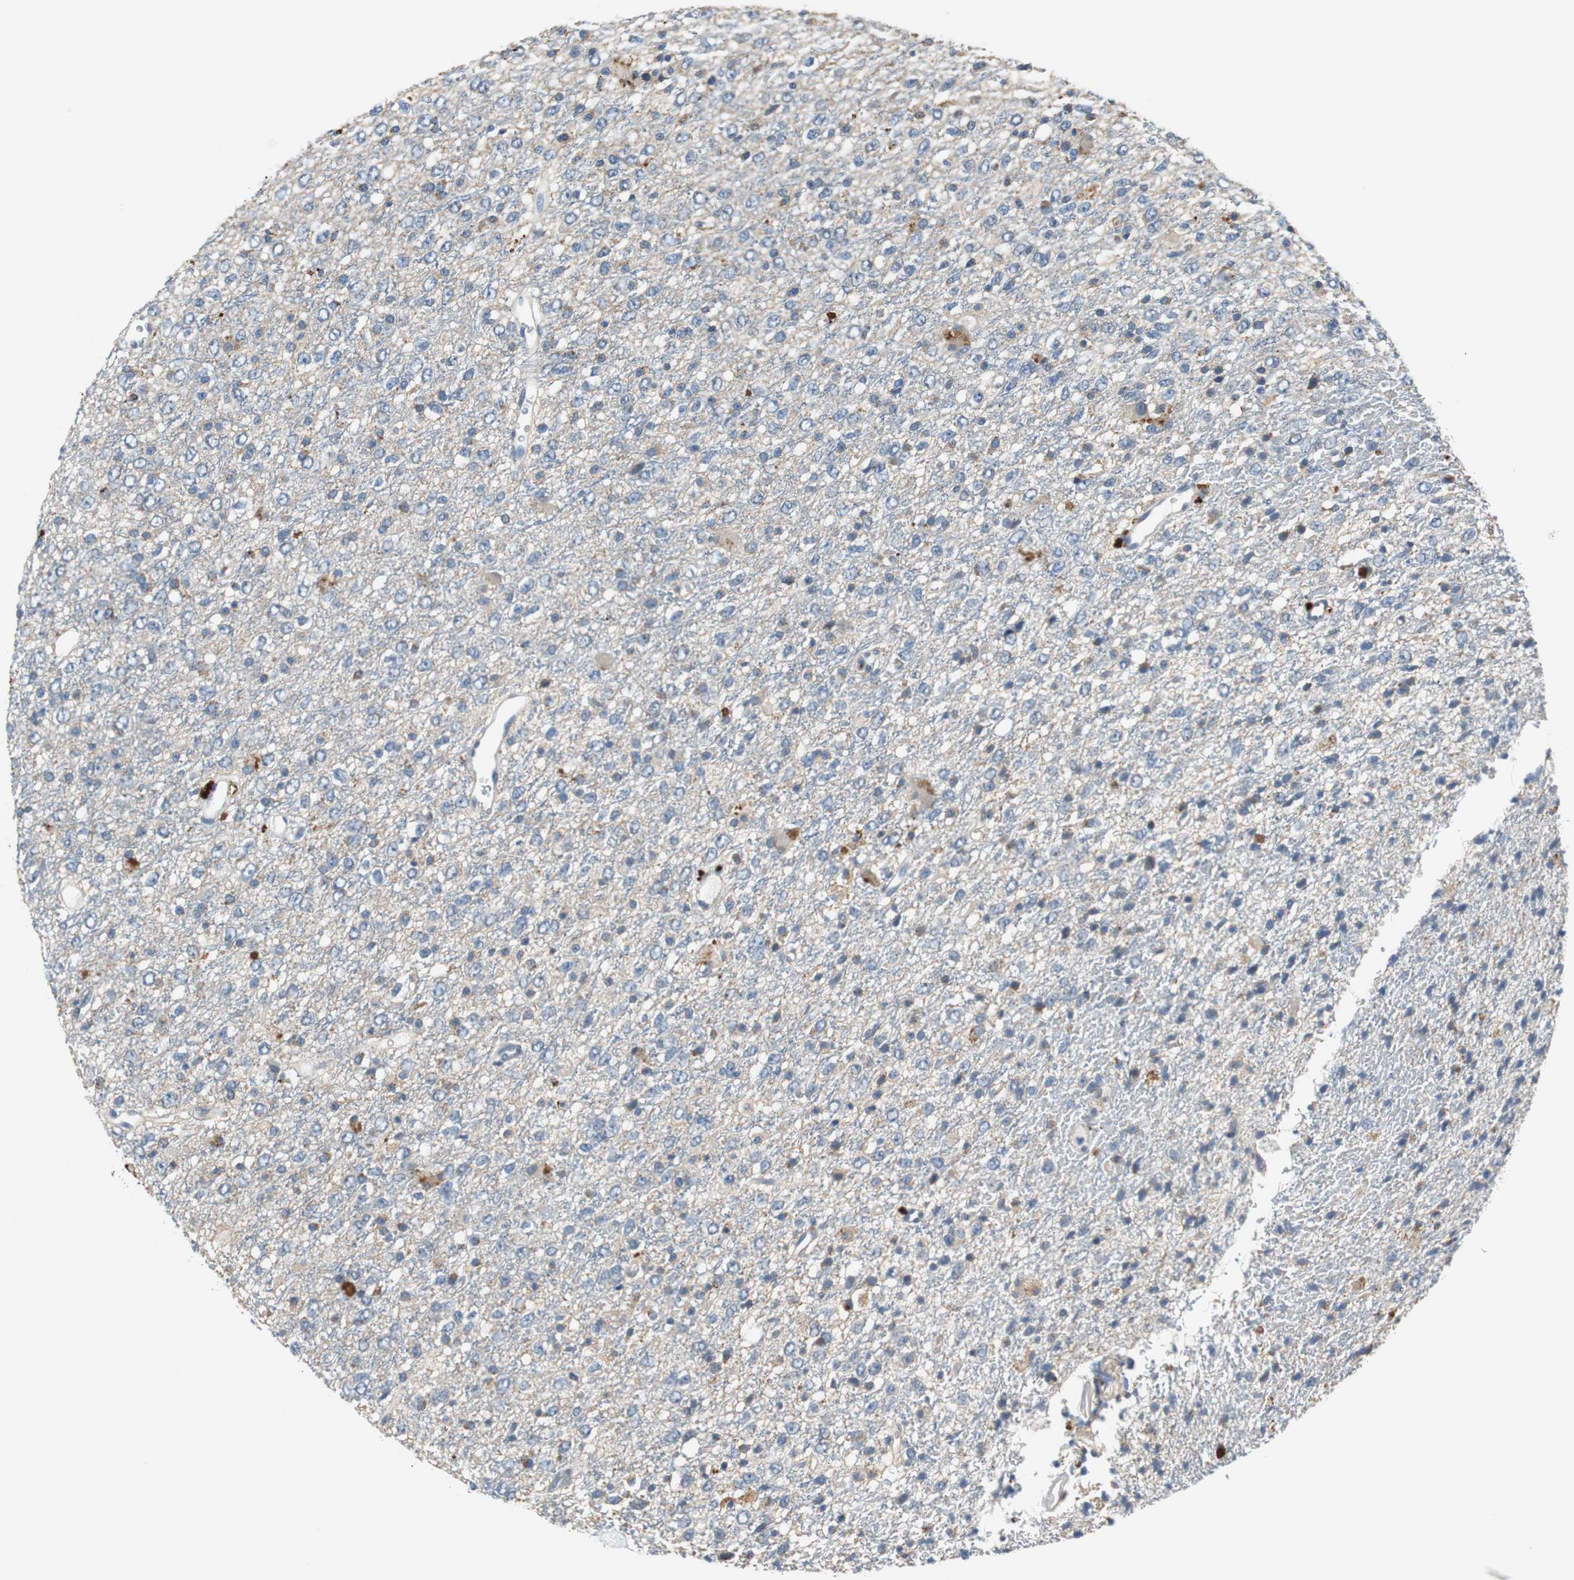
{"staining": {"intensity": "weak", "quantity": "<25%", "location": "cytoplasmic/membranous"}, "tissue": "glioma", "cell_type": "Tumor cells", "image_type": "cancer", "snomed": [{"axis": "morphology", "description": "Glioma, malignant, High grade"}, {"axis": "topography", "description": "pancreas cauda"}], "caption": "The histopathology image shows no significant expression in tumor cells of malignant glioma (high-grade).", "gene": "NLGN1", "patient": {"sex": "male", "age": 60}}